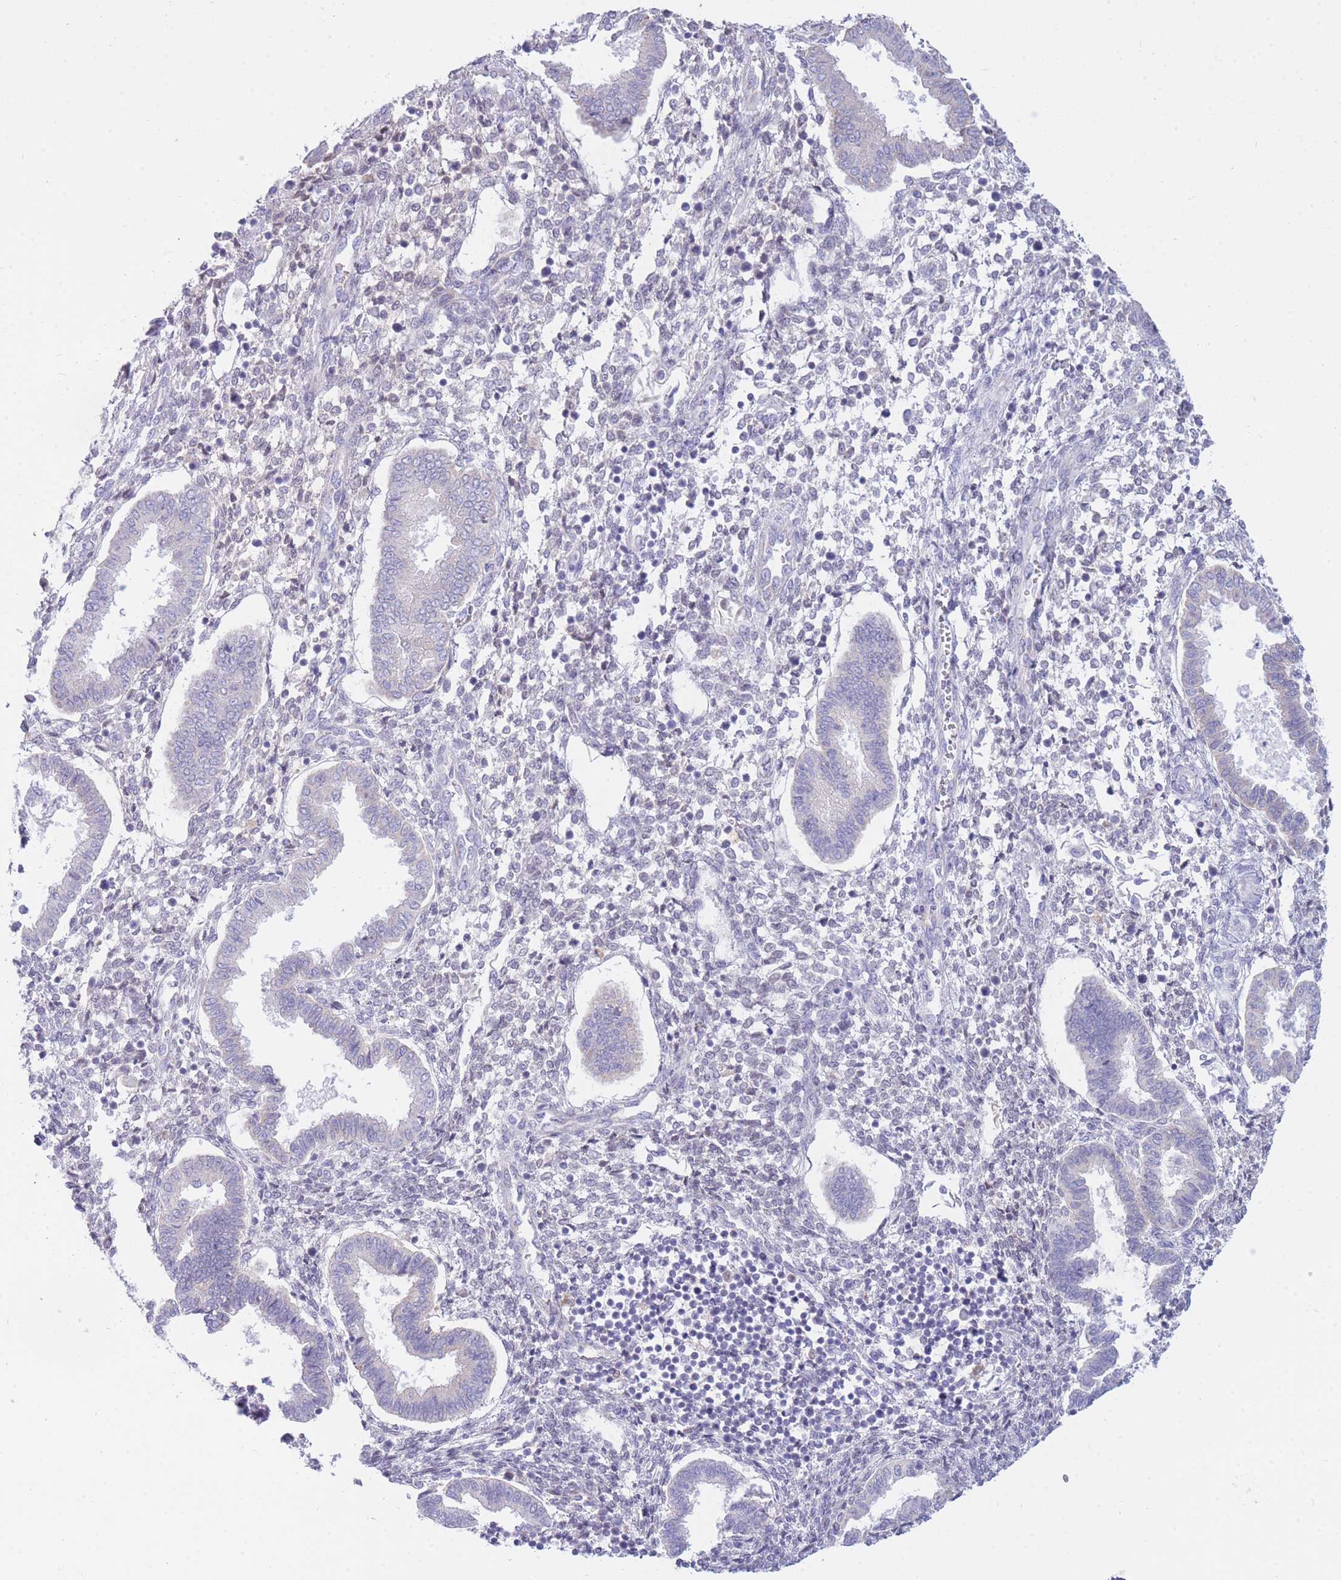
{"staining": {"intensity": "negative", "quantity": "none", "location": "none"}, "tissue": "endometrium", "cell_type": "Cells in endometrial stroma", "image_type": "normal", "snomed": [{"axis": "morphology", "description": "Normal tissue, NOS"}, {"axis": "topography", "description": "Endometrium"}], "caption": "DAB immunohistochemical staining of benign endometrium demonstrates no significant staining in cells in endometrial stroma.", "gene": "NANP", "patient": {"sex": "female", "age": 24}}